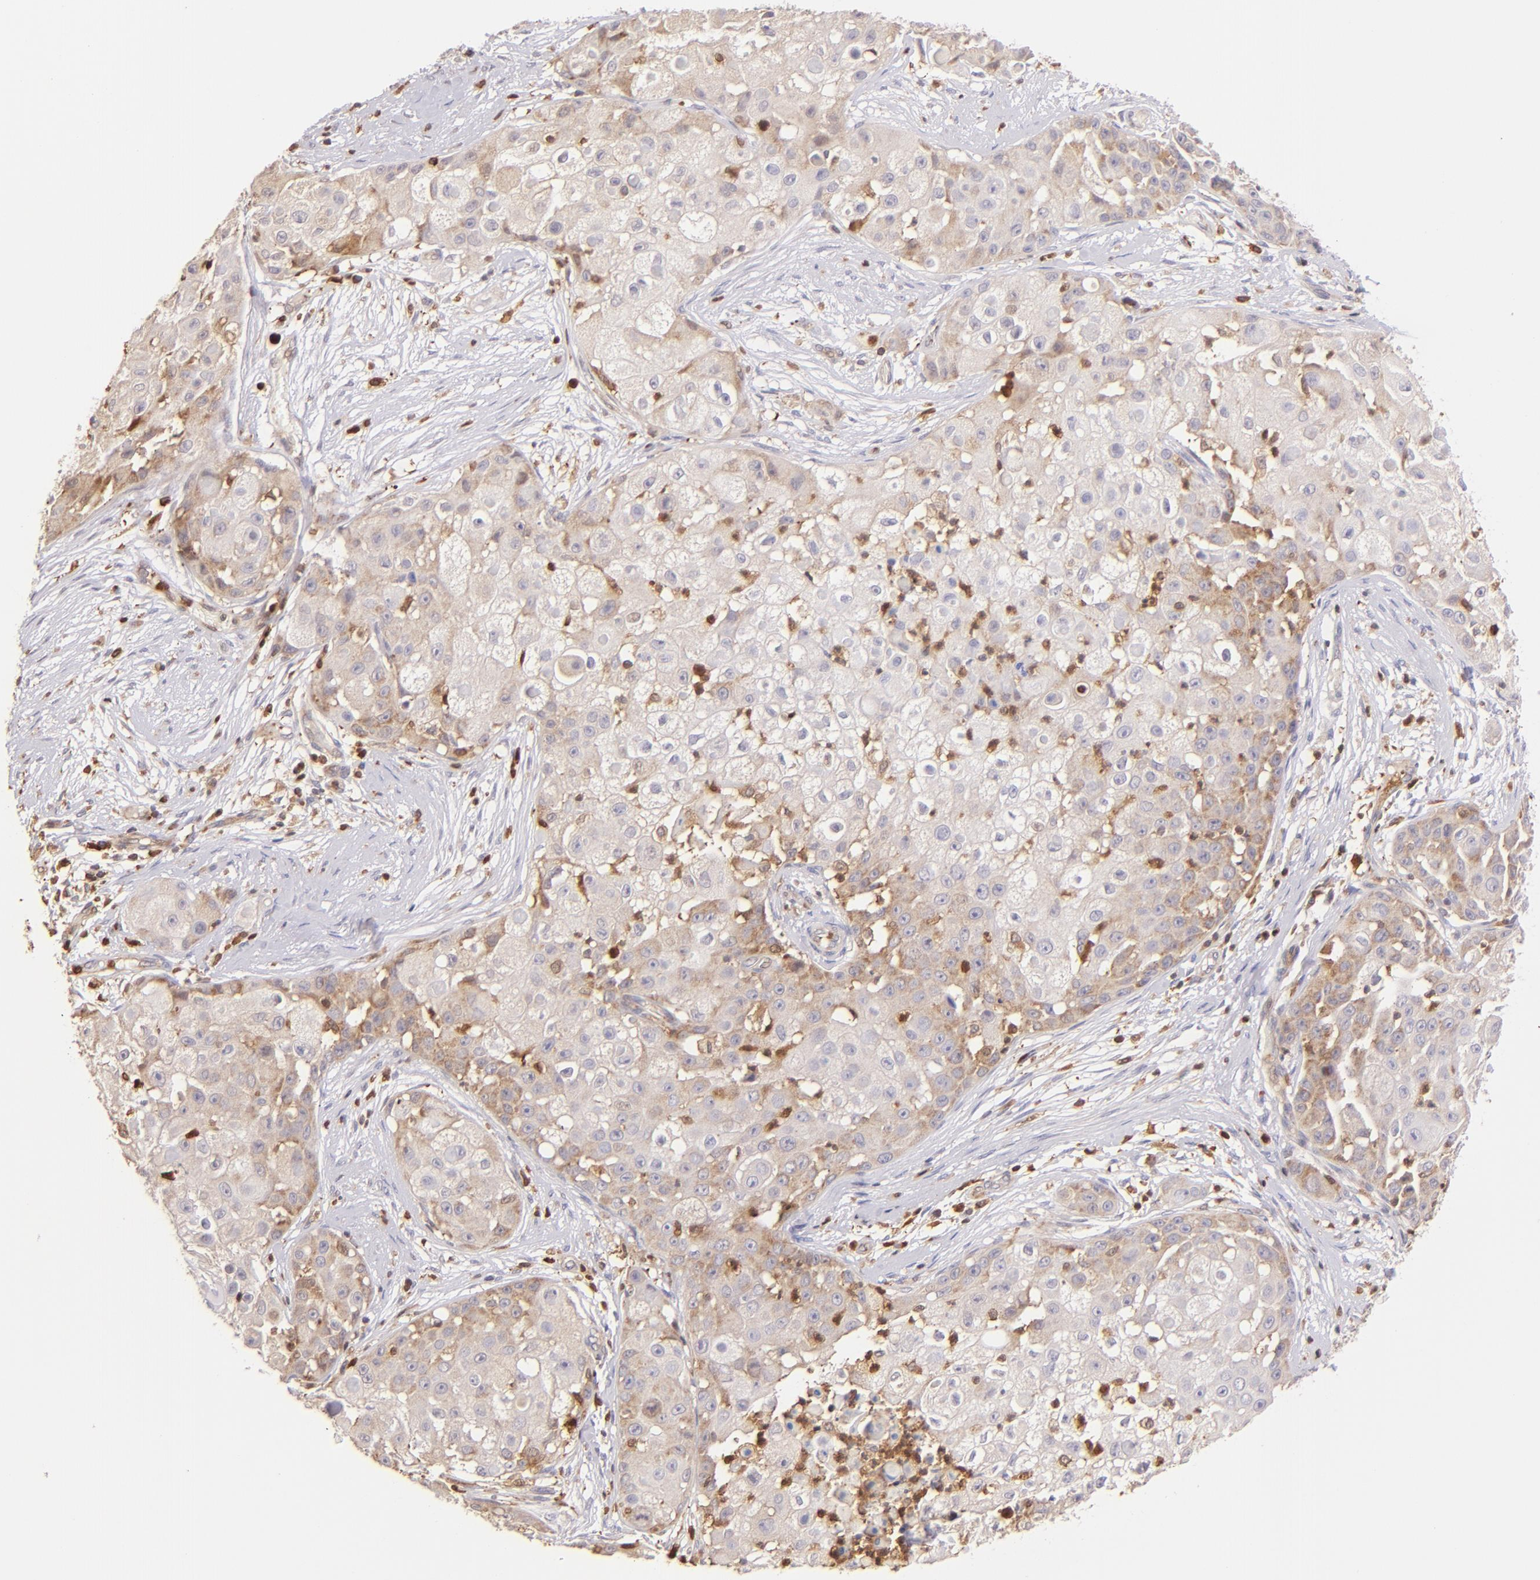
{"staining": {"intensity": "weak", "quantity": "25%-75%", "location": "cytoplasmic/membranous"}, "tissue": "skin cancer", "cell_type": "Tumor cells", "image_type": "cancer", "snomed": [{"axis": "morphology", "description": "Squamous cell carcinoma, NOS"}, {"axis": "topography", "description": "Skin"}], "caption": "This image exhibits IHC staining of skin cancer (squamous cell carcinoma), with low weak cytoplasmic/membranous positivity in approximately 25%-75% of tumor cells.", "gene": "BTK", "patient": {"sex": "female", "age": 57}}